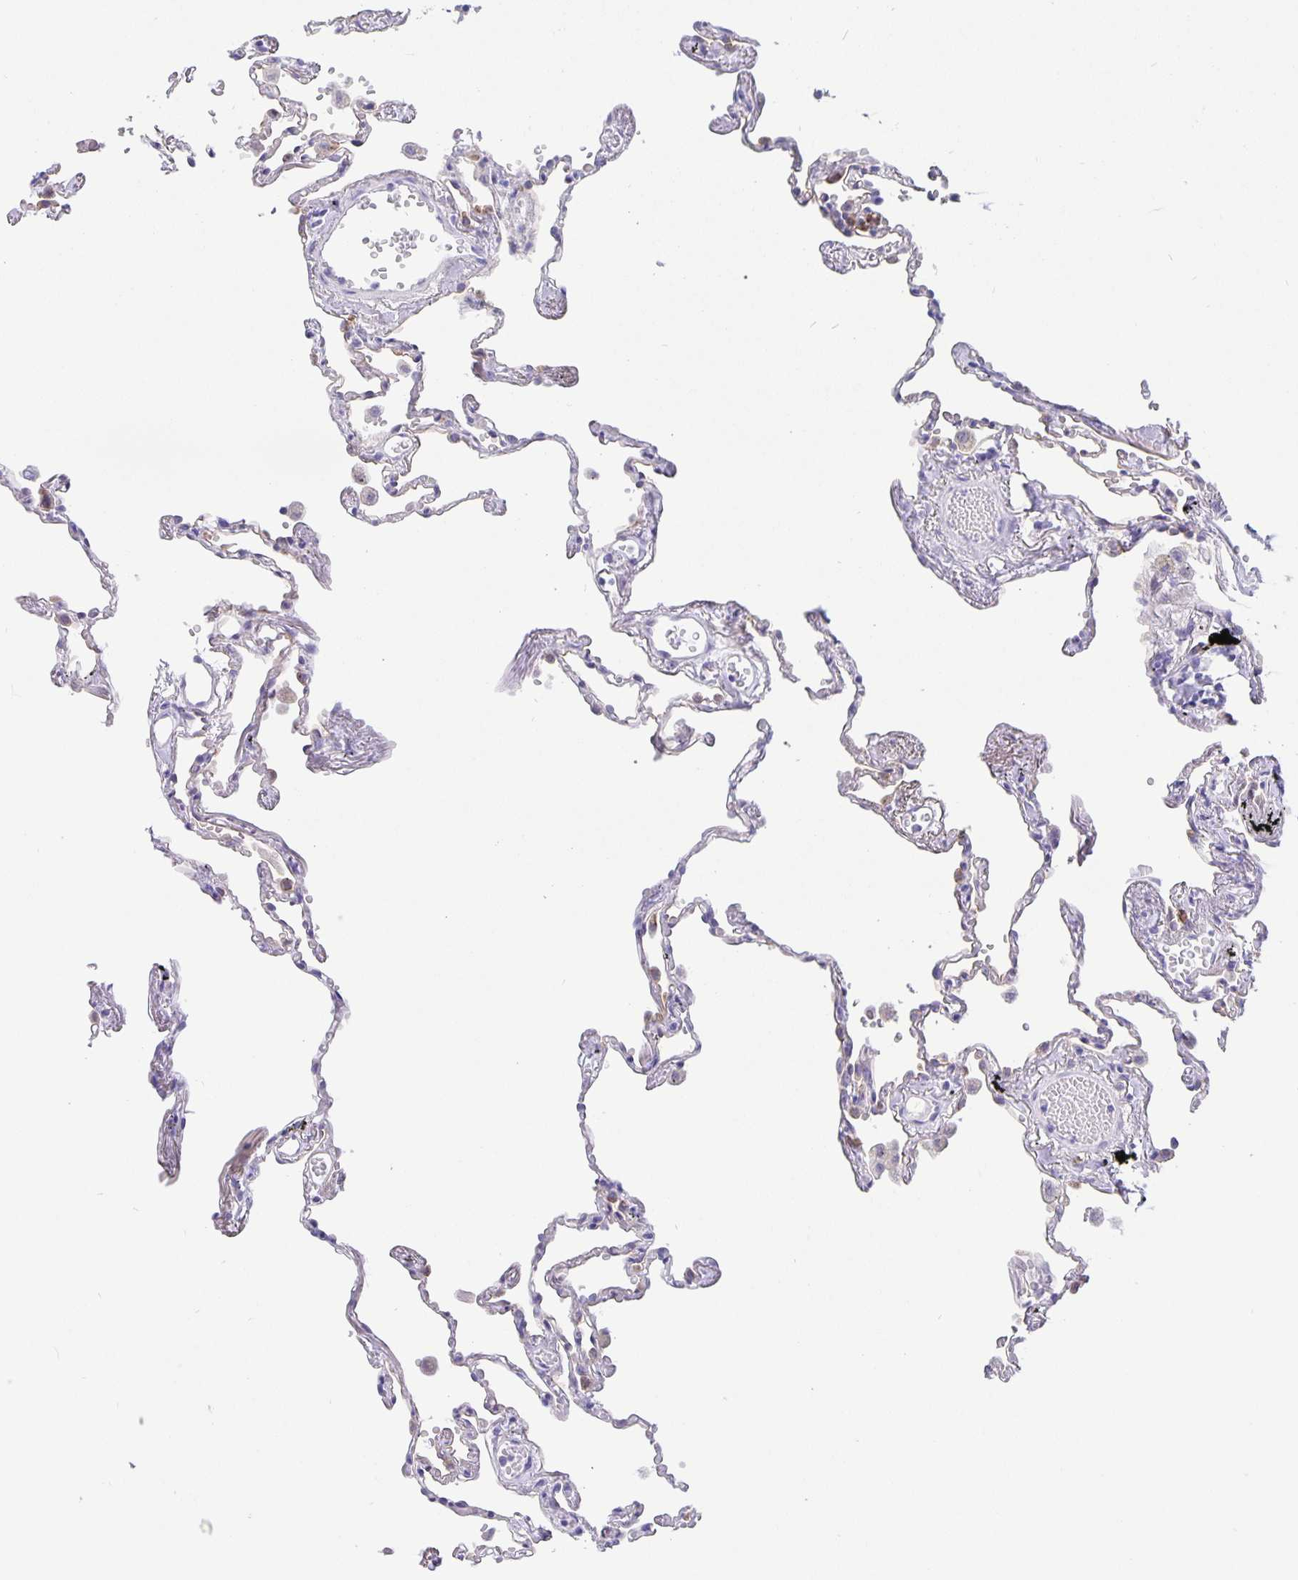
{"staining": {"intensity": "negative", "quantity": "none", "location": "none"}, "tissue": "lung", "cell_type": "Alveolar cells", "image_type": "normal", "snomed": [{"axis": "morphology", "description": "Normal tissue, NOS"}, {"axis": "topography", "description": "Lung"}], "caption": "DAB (3,3'-diaminobenzidine) immunohistochemical staining of benign lung displays no significant expression in alveolar cells.", "gene": "ERMN", "patient": {"sex": "female", "age": 67}}